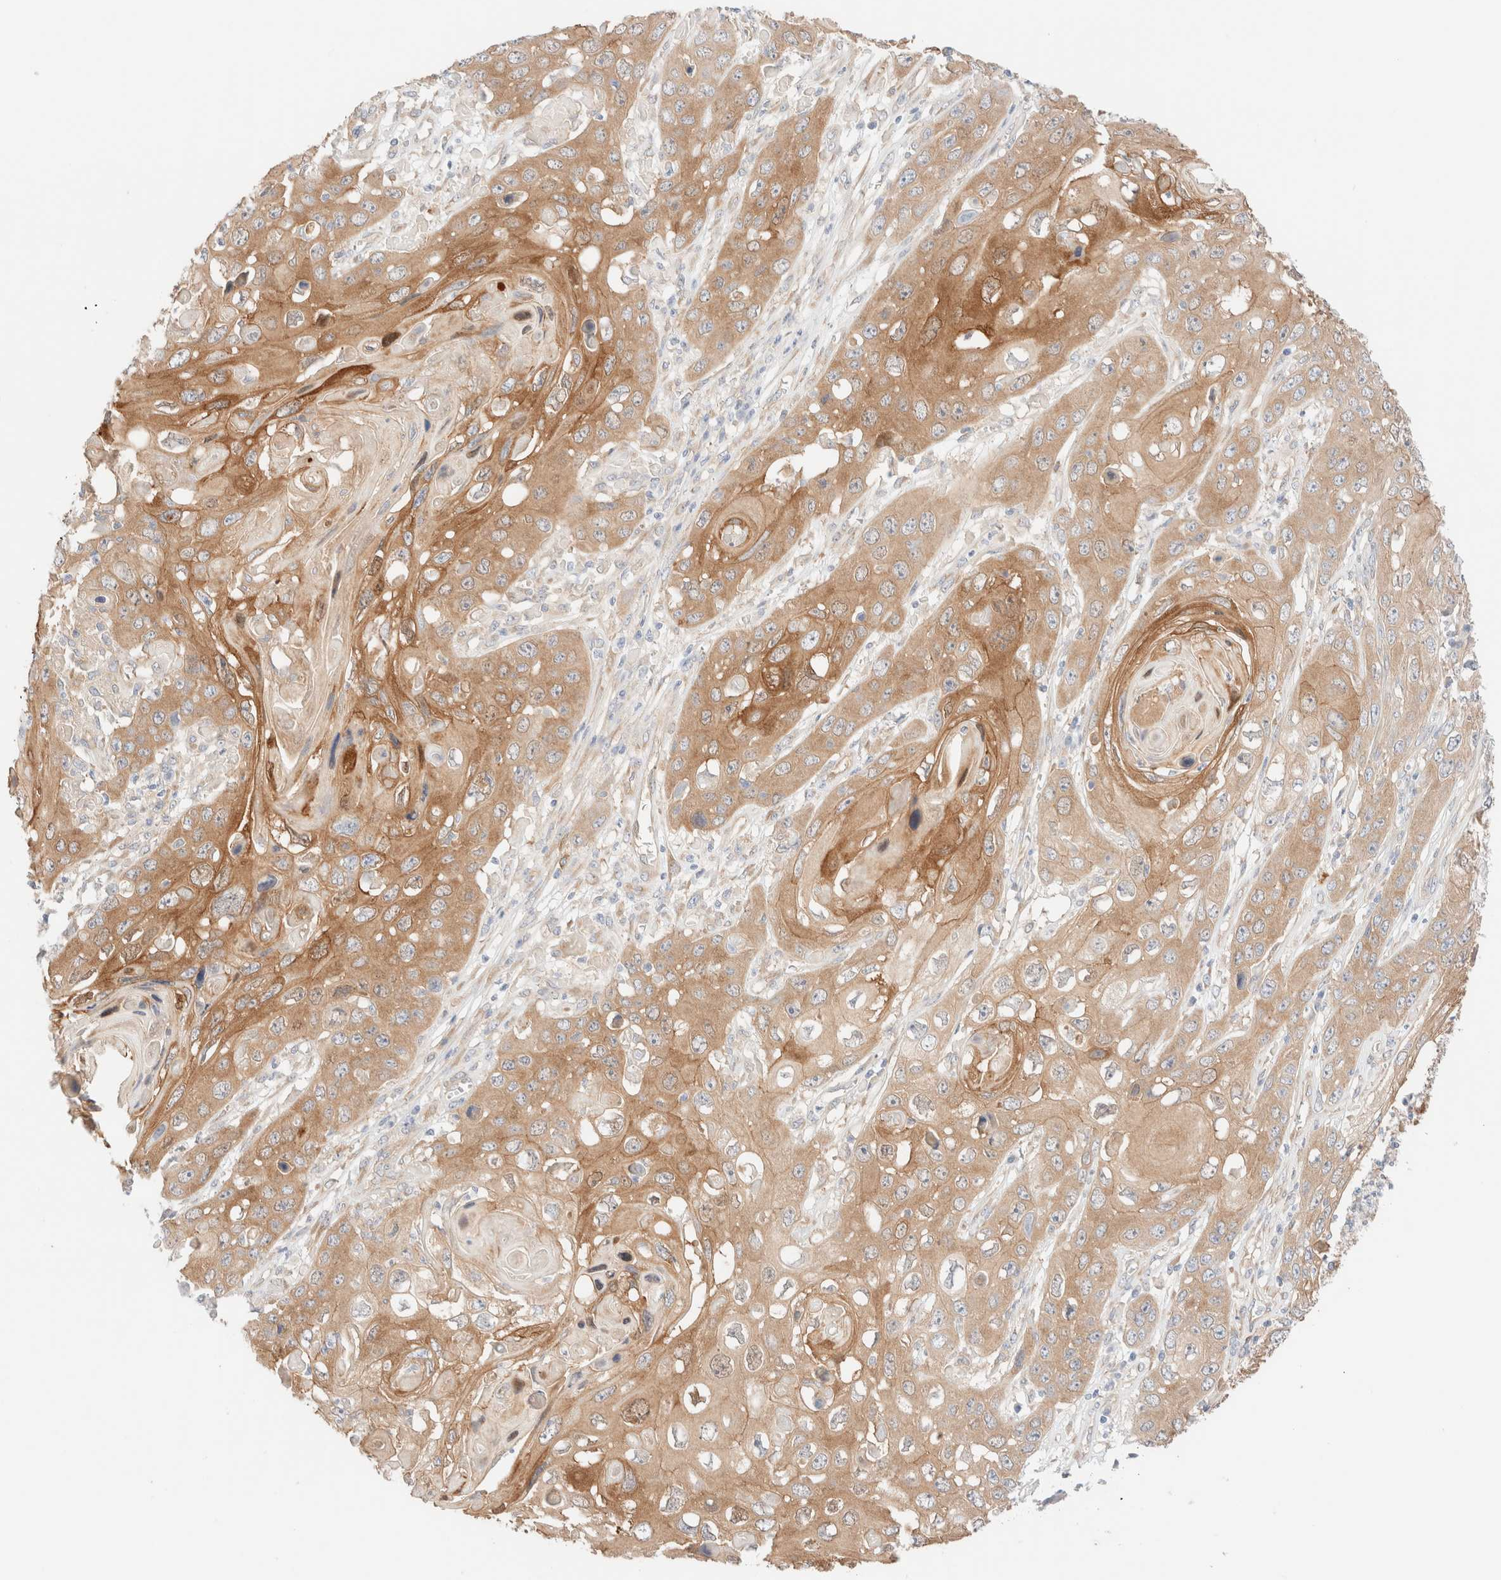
{"staining": {"intensity": "moderate", "quantity": ">75%", "location": "cytoplasmic/membranous"}, "tissue": "skin cancer", "cell_type": "Tumor cells", "image_type": "cancer", "snomed": [{"axis": "morphology", "description": "Squamous cell carcinoma, NOS"}, {"axis": "topography", "description": "Skin"}], "caption": "Immunohistochemical staining of human squamous cell carcinoma (skin) exhibits medium levels of moderate cytoplasmic/membranous protein staining in about >75% of tumor cells.", "gene": "NIBAN2", "patient": {"sex": "male", "age": 55}}